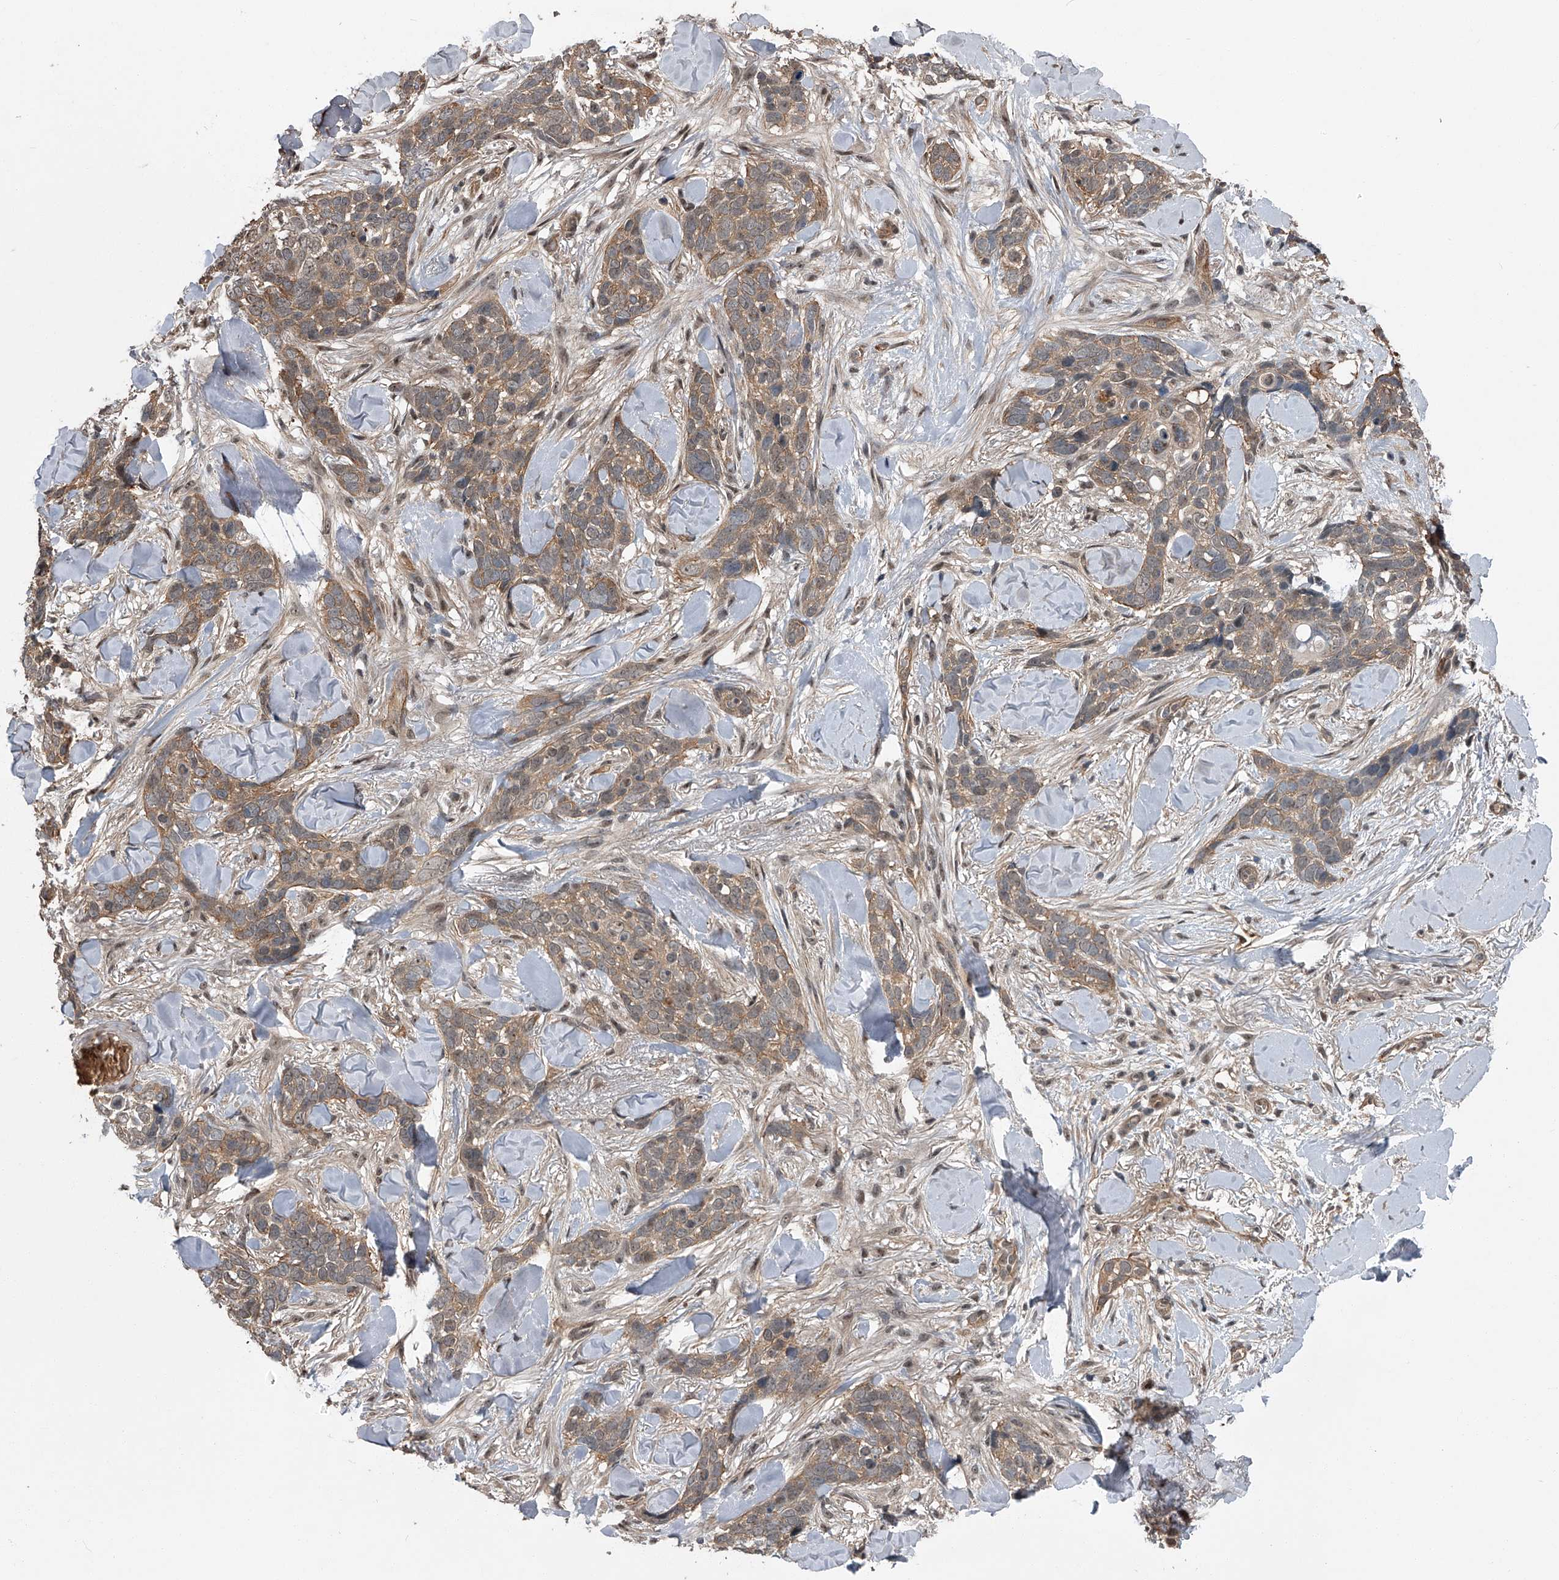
{"staining": {"intensity": "weak", "quantity": ">75%", "location": "cytoplasmic/membranous"}, "tissue": "skin cancer", "cell_type": "Tumor cells", "image_type": "cancer", "snomed": [{"axis": "morphology", "description": "Basal cell carcinoma"}, {"axis": "topography", "description": "Skin"}], "caption": "A low amount of weak cytoplasmic/membranous expression is identified in about >75% of tumor cells in basal cell carcinoma (skin) tissue.", "gene": "SLC12A8", "patient": {"sex": "female", "age": 82}}